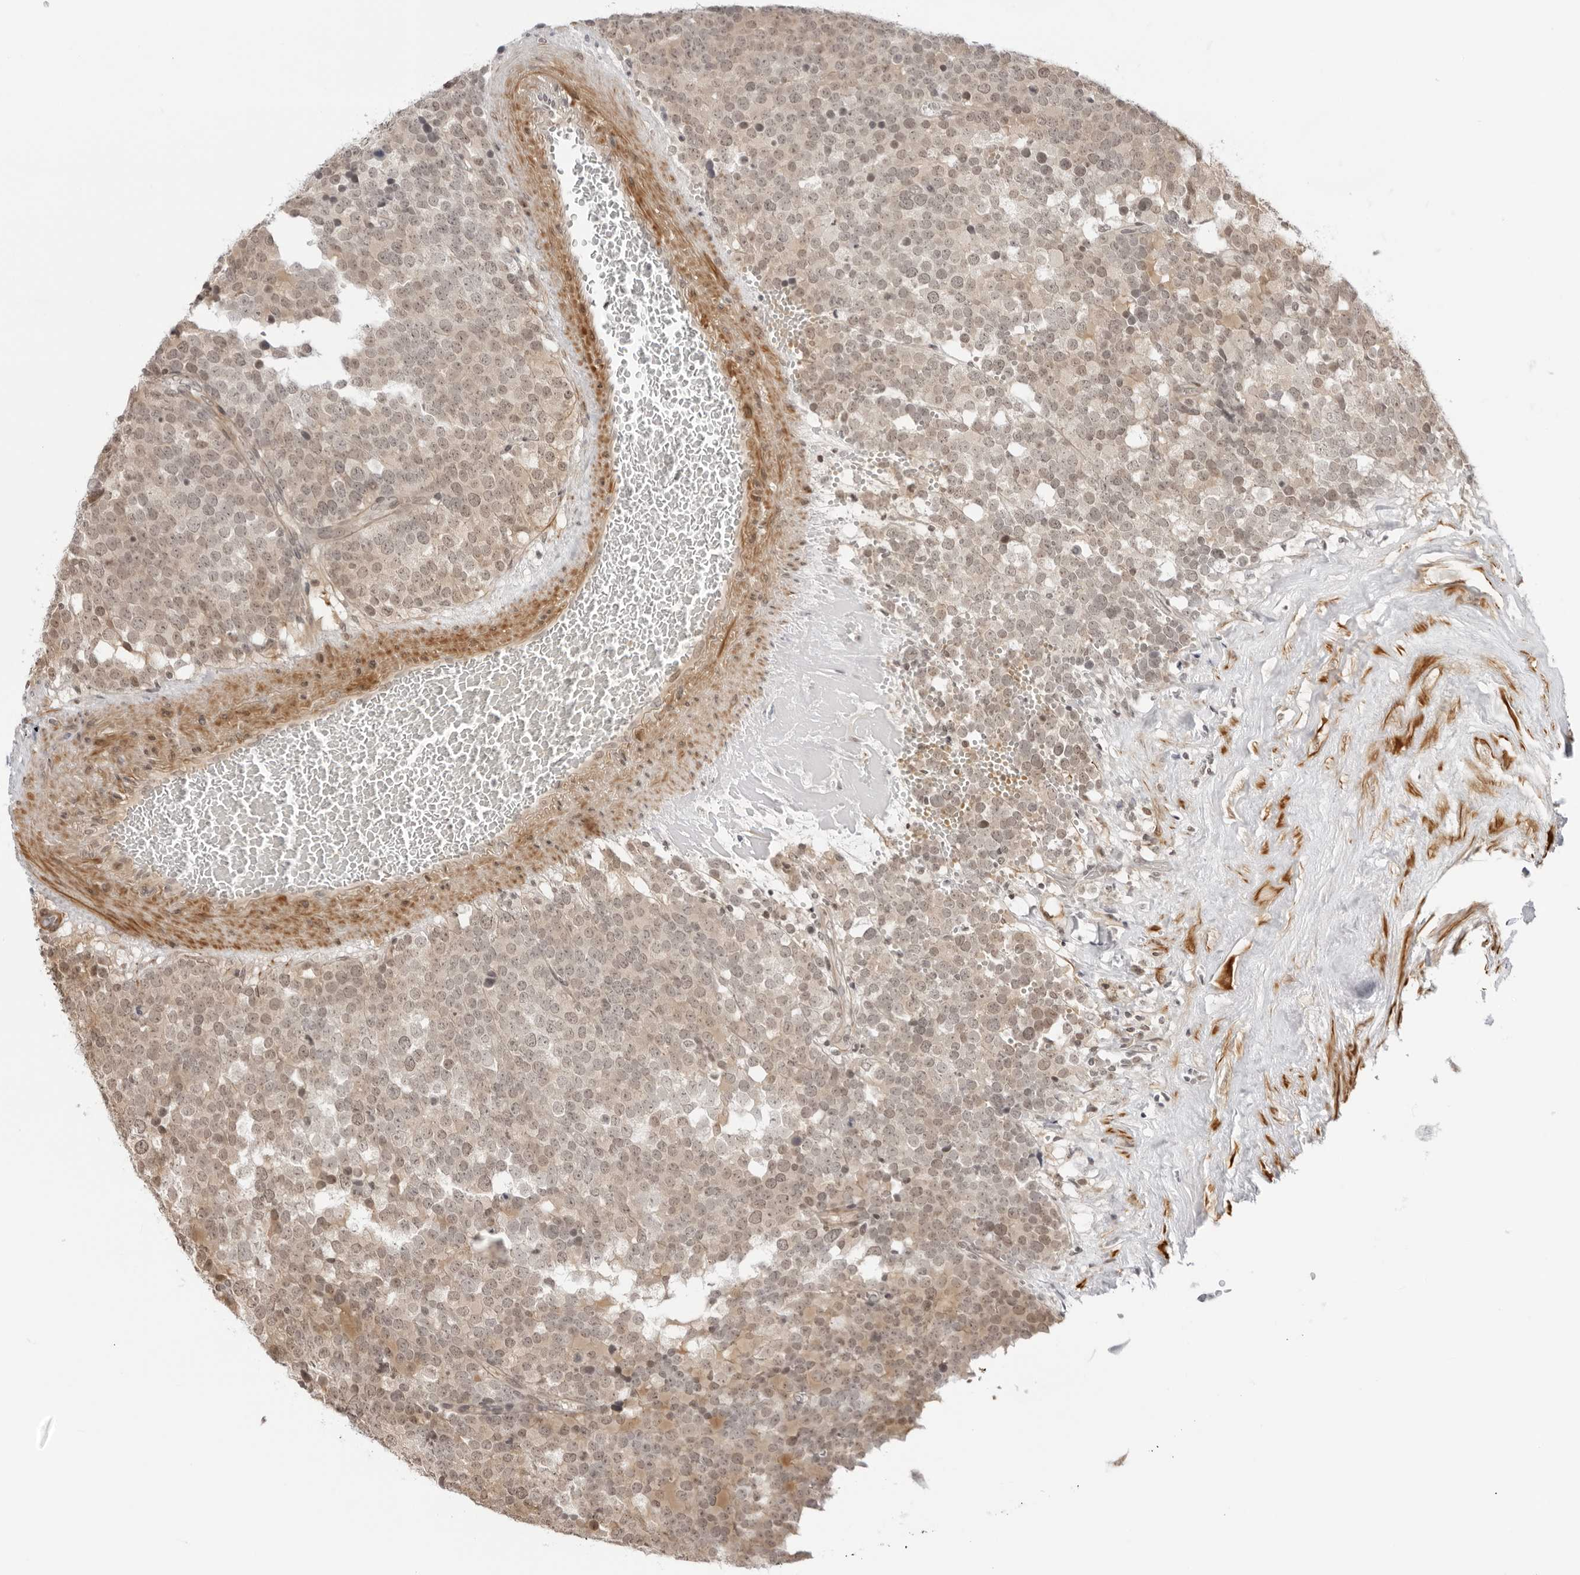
{"staining": {"intensity": "weak", "quantity": "25%-75%", "location": "nuclear"}, "tissue": "testis cancer", "cell_type": "Tumor cells", "image_type": "cancer", "snomed": [{"axis": "morphology", "description": "Seminoma, NOS"}, {"axis": "topography", "description": "Testis"}], "caption": "Immunohistochemistry micrograph of neoplastic tissue: testis cancer stained using immunohistochemistry displays low levels of weak protein expression localized specifically in the nuclear of tumor cells, appearing as a nuclear brown color.", "gene": "RNF146", "patient": {"sex": "male", "age": 71}}